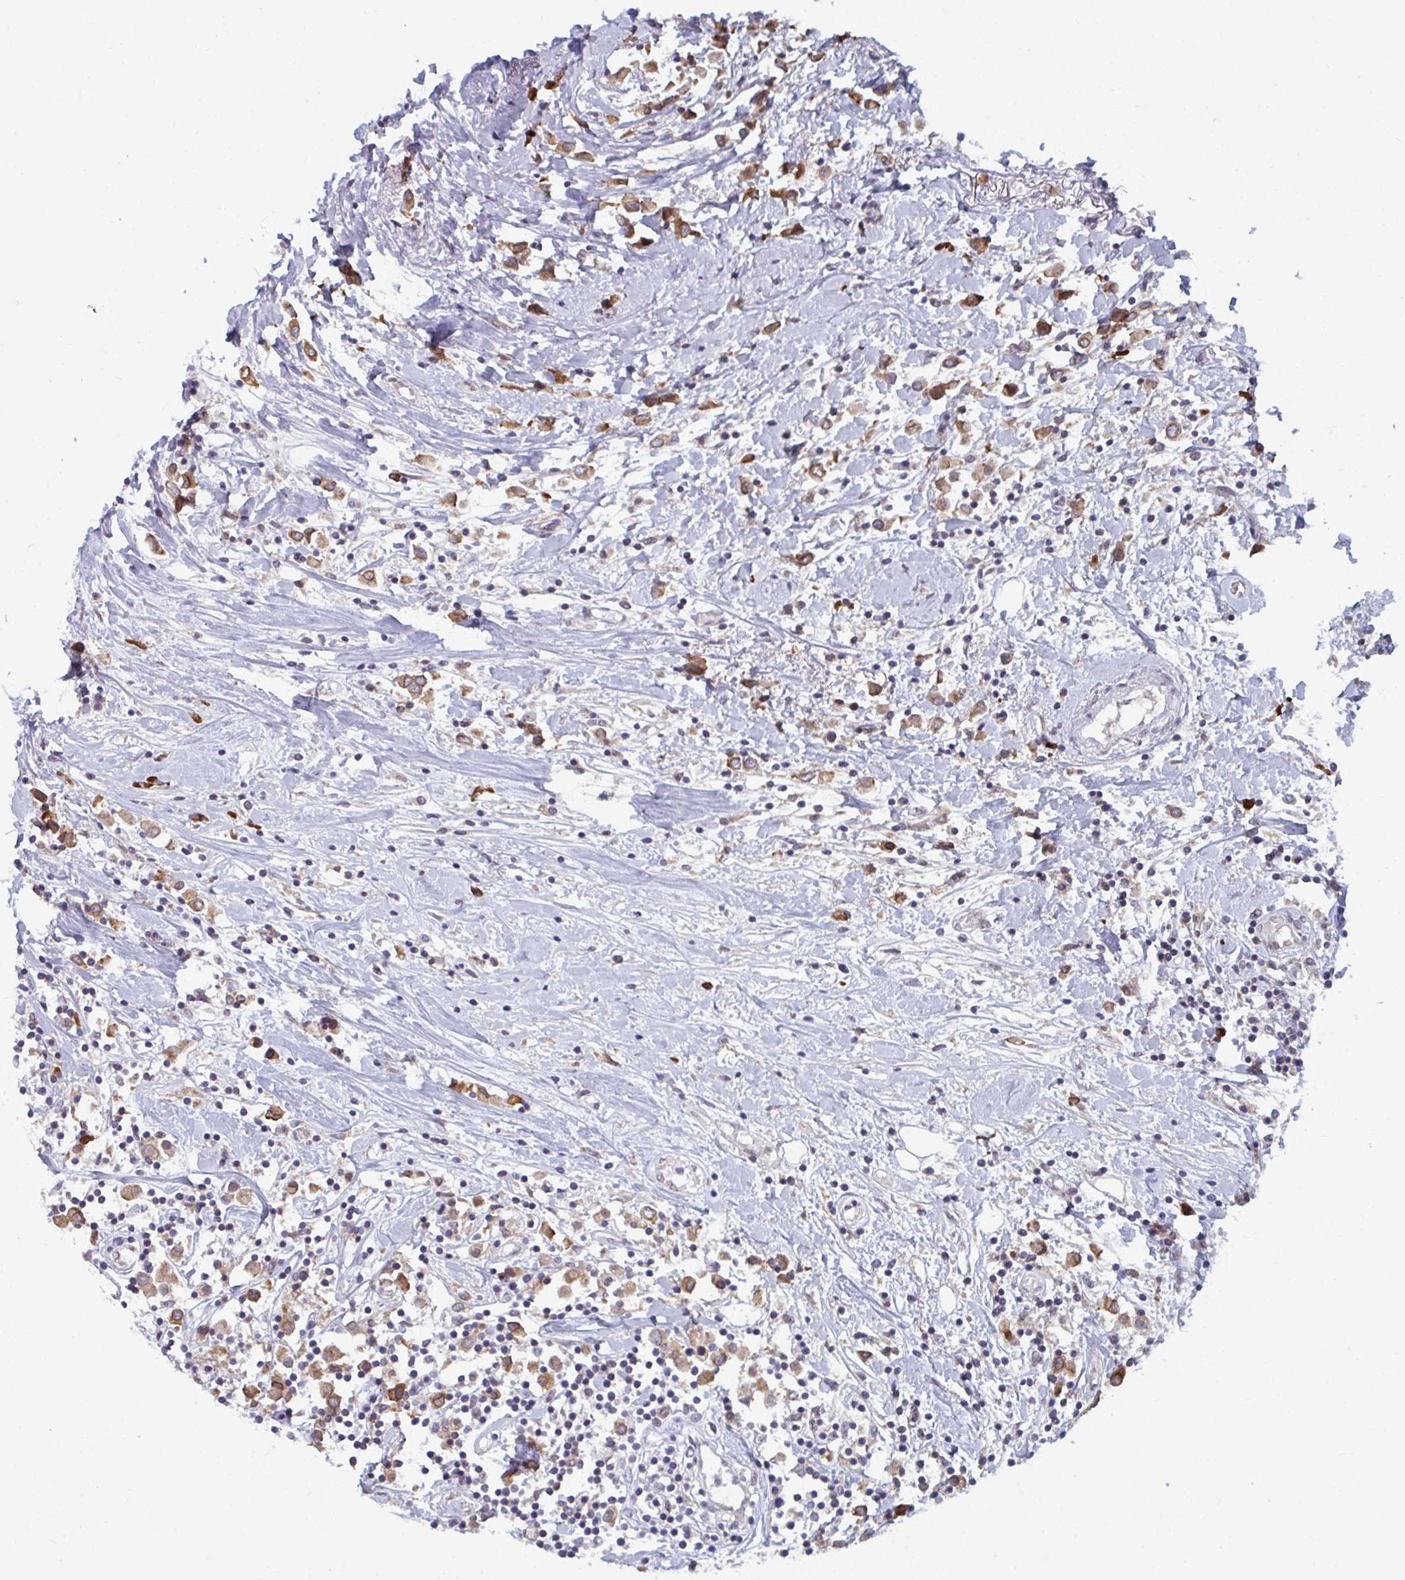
{"staining": {"intensity": "moderate", "quantity": ">75%", "location": "cytoplasmic/membranous"}, "tissue": "breast cancer", "cell_type": "Tumor cells", "image_type": "cancer", "snomed": [{"axis": "morphology", "description": "Duct carcinoma"}, {"axis": "topography", "description": "Breast"}], "caption": "Immunohistochemical staining of breast cancer demonstrates medium levels of moderate cytoplasmic/membranous protein positivity in about >75% of tumor cells.", "gene": "LYSMD4", "patient": {"sex": "female", "age": 61}}